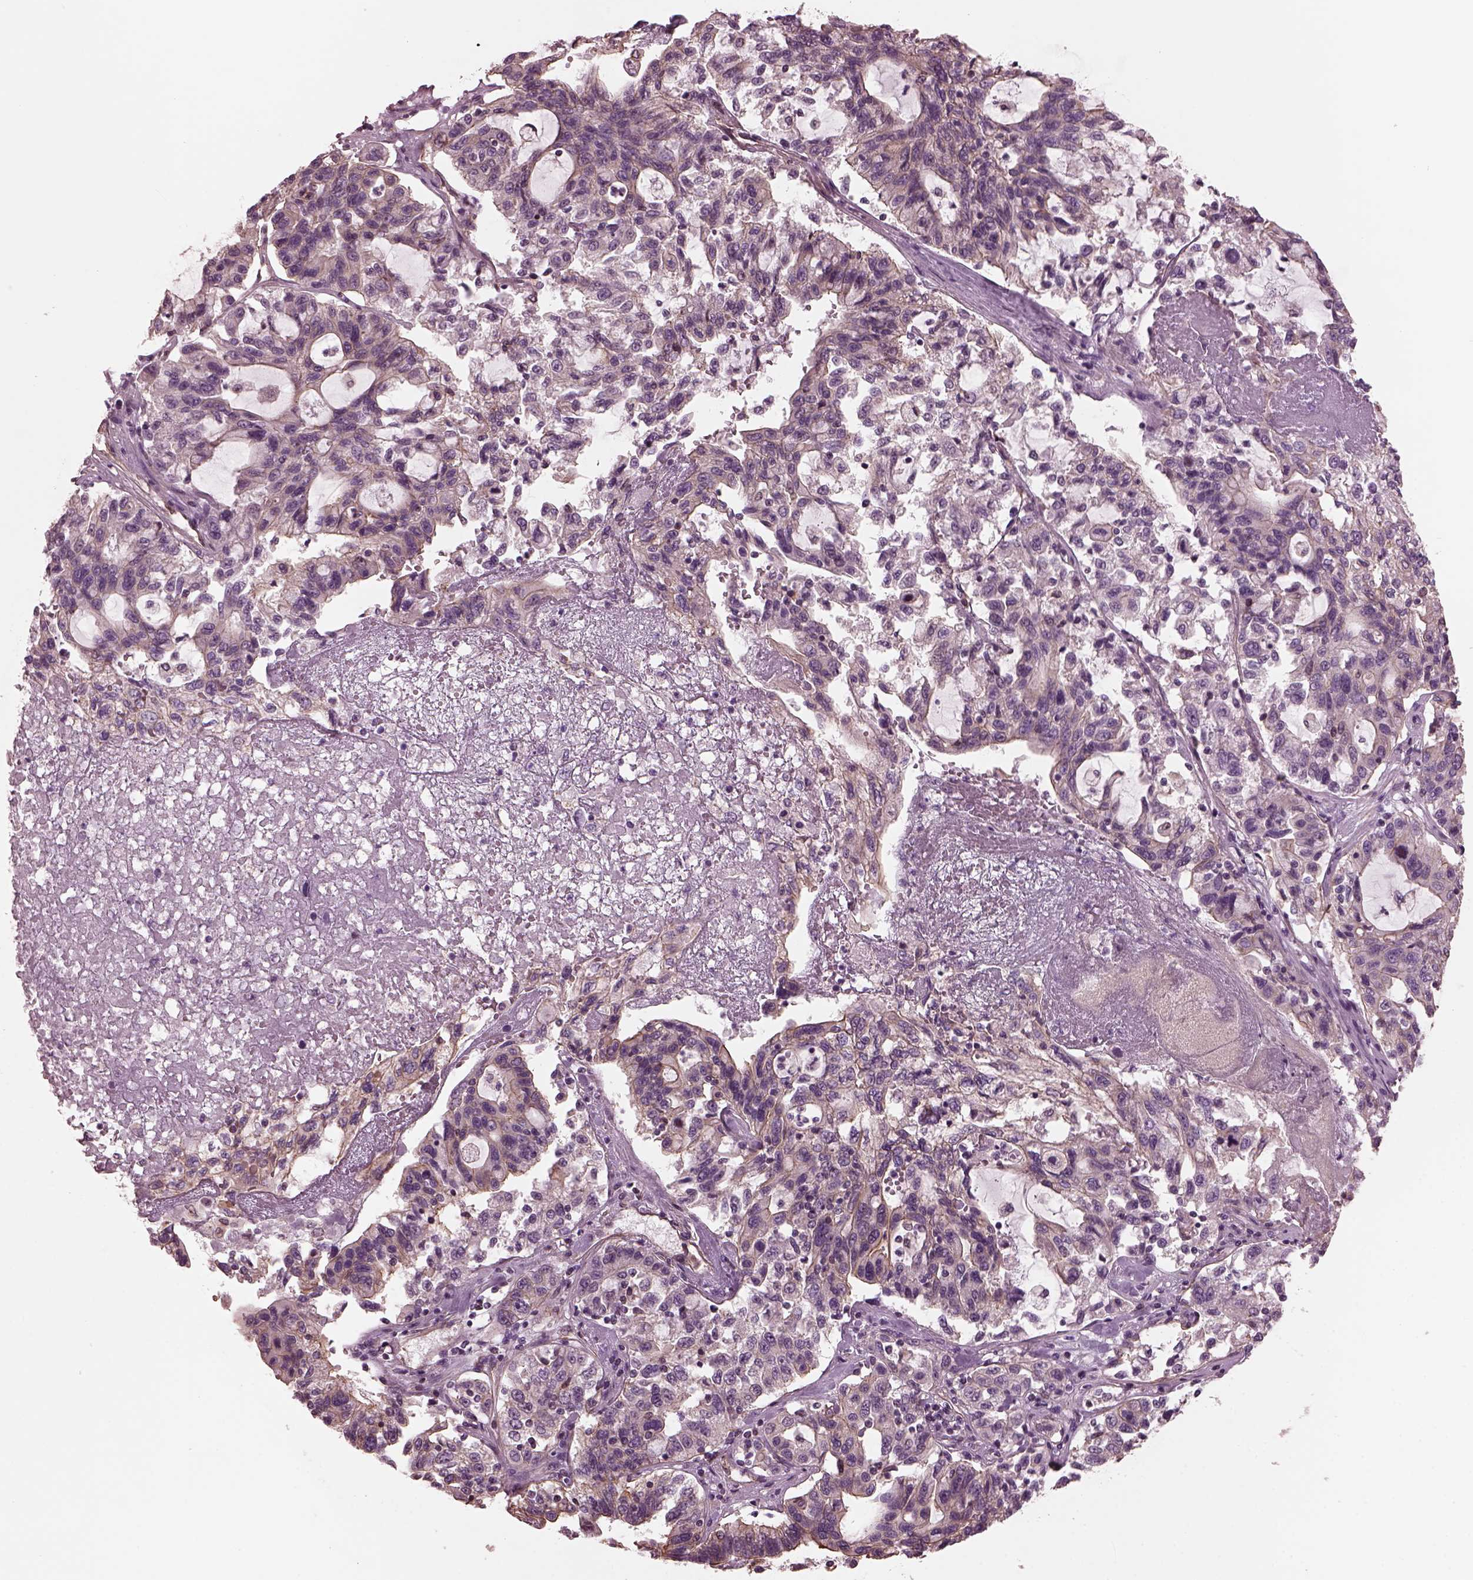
{"staining": {"intensity": "moderate", "quantity": "25%-75%", "location": "cytoplasmic/membranous"}, "tissue": "liver cancer", "cell_type": "Tumor cells", "image_type": "cancer", "snomed": [{"axis": "morphology", "description": "Adenocarcinoma, NOS"}, {"axis": "morphology", "description": "Cholangiocarcinoma"}, {"axis": "topography", "description": "Liver"}], "caption": "Immunohistochemical staining of human adenocarcinoma (liver) reveals moderate cytoplasmic/membranous protein staining in approximately 25%-75% of tumor cells.", "gene": "ODAD1", "patient": {"sex": "male", "age": 64}}